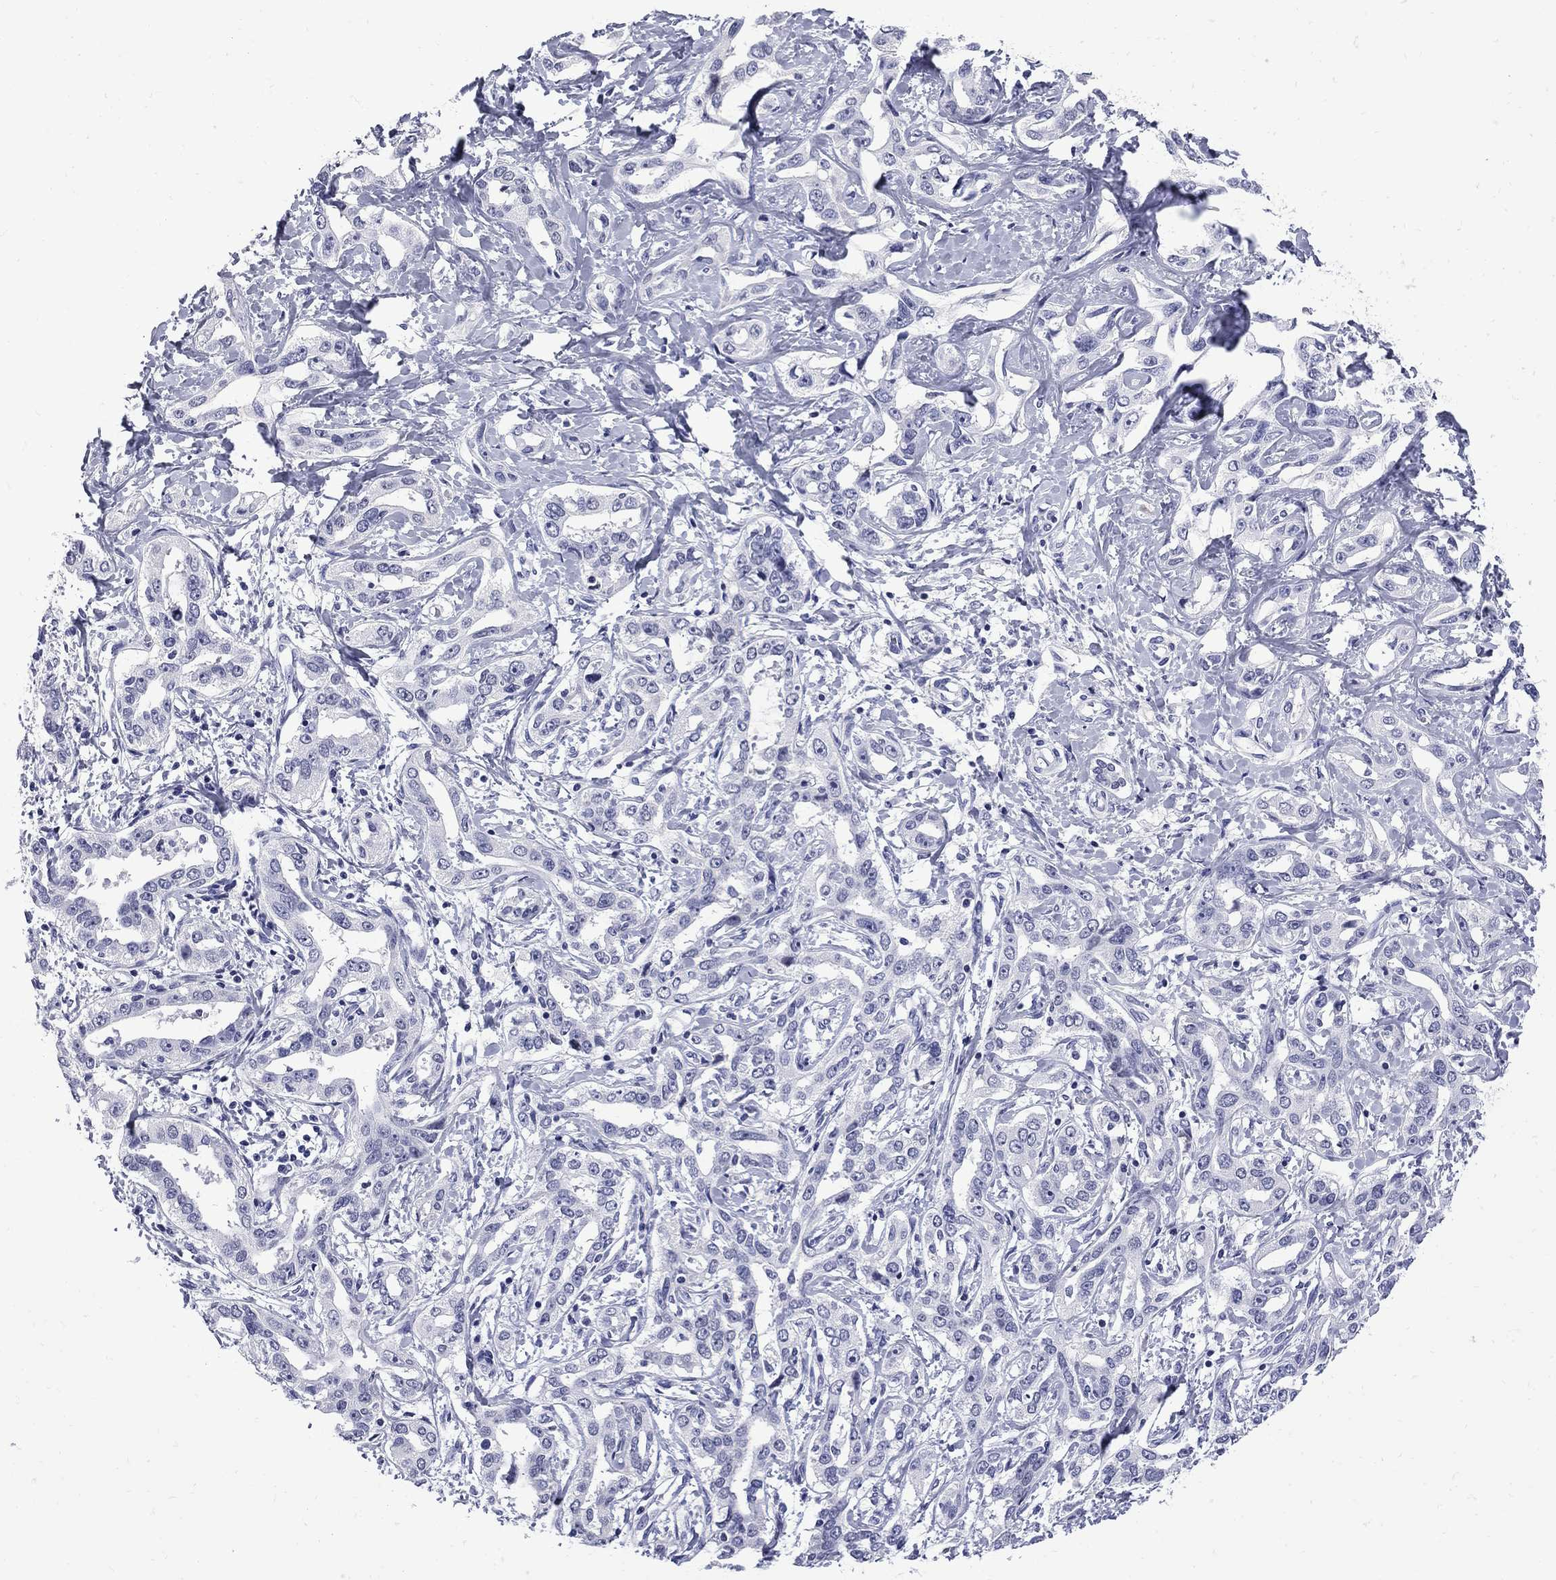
{"staining": {"intensity": "negative", "quantity": "none", "location": "none"}, "tissue": "liver cancer", "cell_type": "Tumor cells", "image_type": "cancer", "snomed": [{"axis": "morphology", "description": "Cholangiocarcinoma"}, {"axis": "topography", "description": "Liver"}], "caption": "Tumor cells show no significant staining in liver cancer.", "gene": "MGARP", "patient": {"sex": "male", "age": 59}}